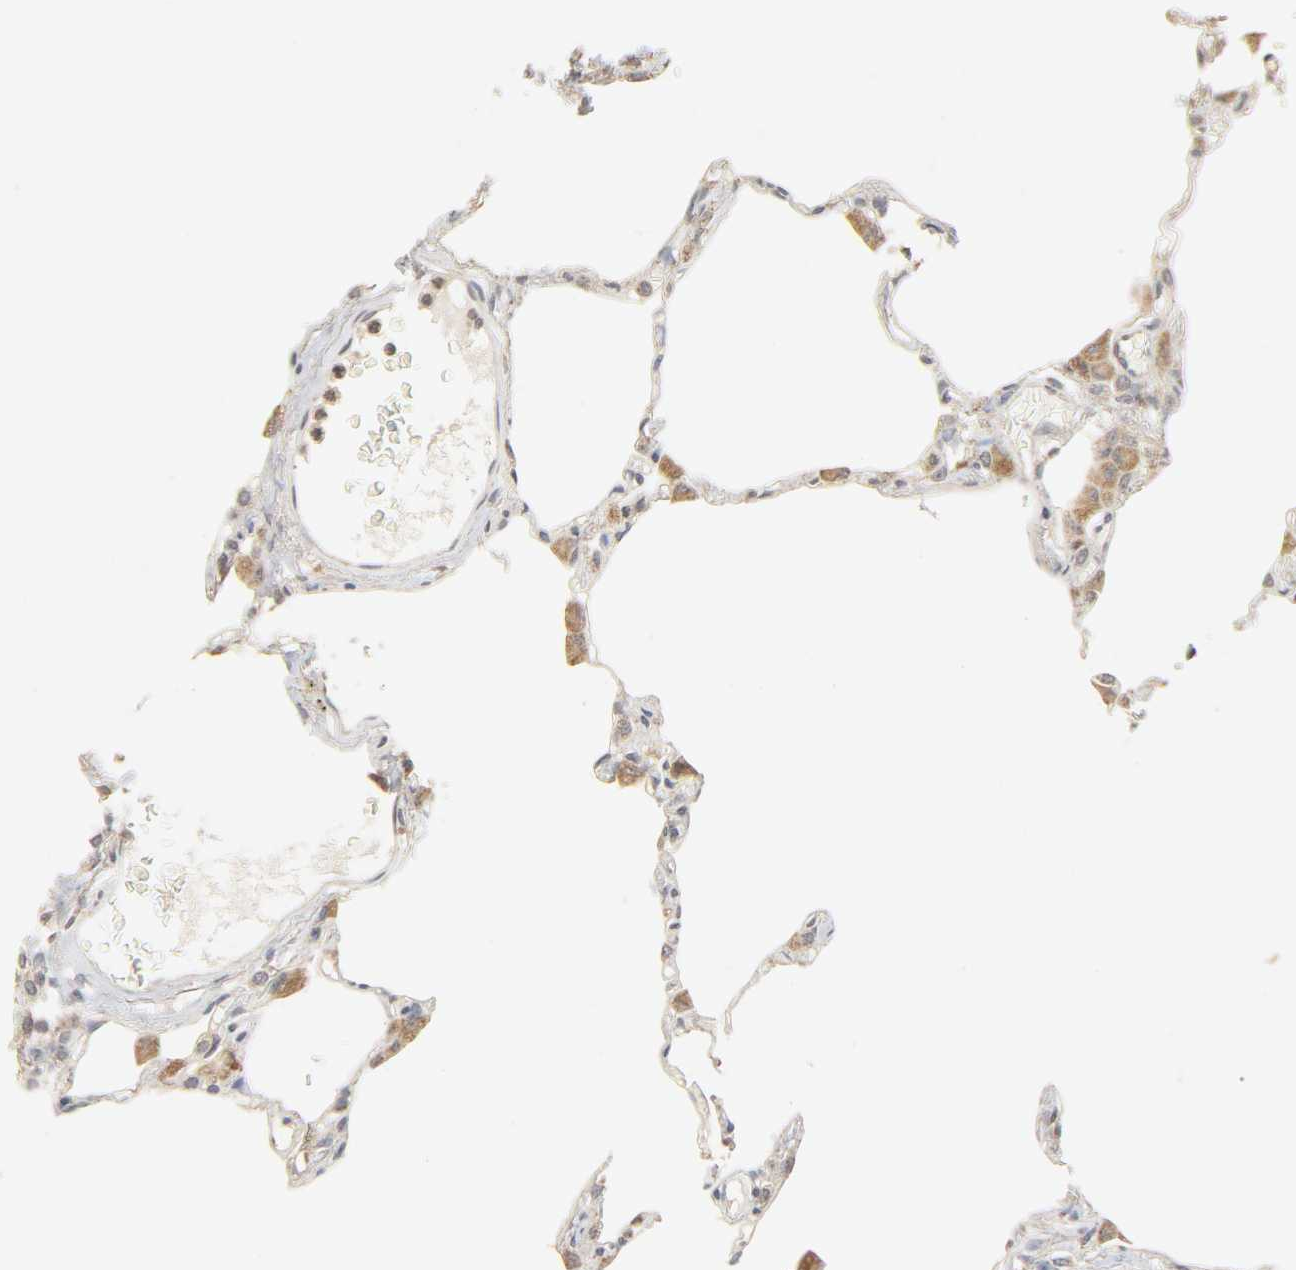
{"staining": {"intensity": "weak", "quantity": "25%-75%", "location": "cytoplasmic/membranous"}, "tissue": "lung", "cell_type": "Alveolar cells", "image_type": "normal", "snomed": [{"axis": "morphology", "description": "Normal tissue, NOS"}, {"axis": "topography", "description": "Lung"}], "caption": "An immunohistochemistry image of normal tissue is shown. Protein staining in brown highlights weak cytoplasmic/membranous positivity in lung within alveolar cells. The staining was performed using DAB to visualize the protein expression in brown, while the nuclei were stained in blue with hematoxylin (Magnification: 20x).", "gene": "CLEC4E", "patient": {"sex": "female", "age": 49}}